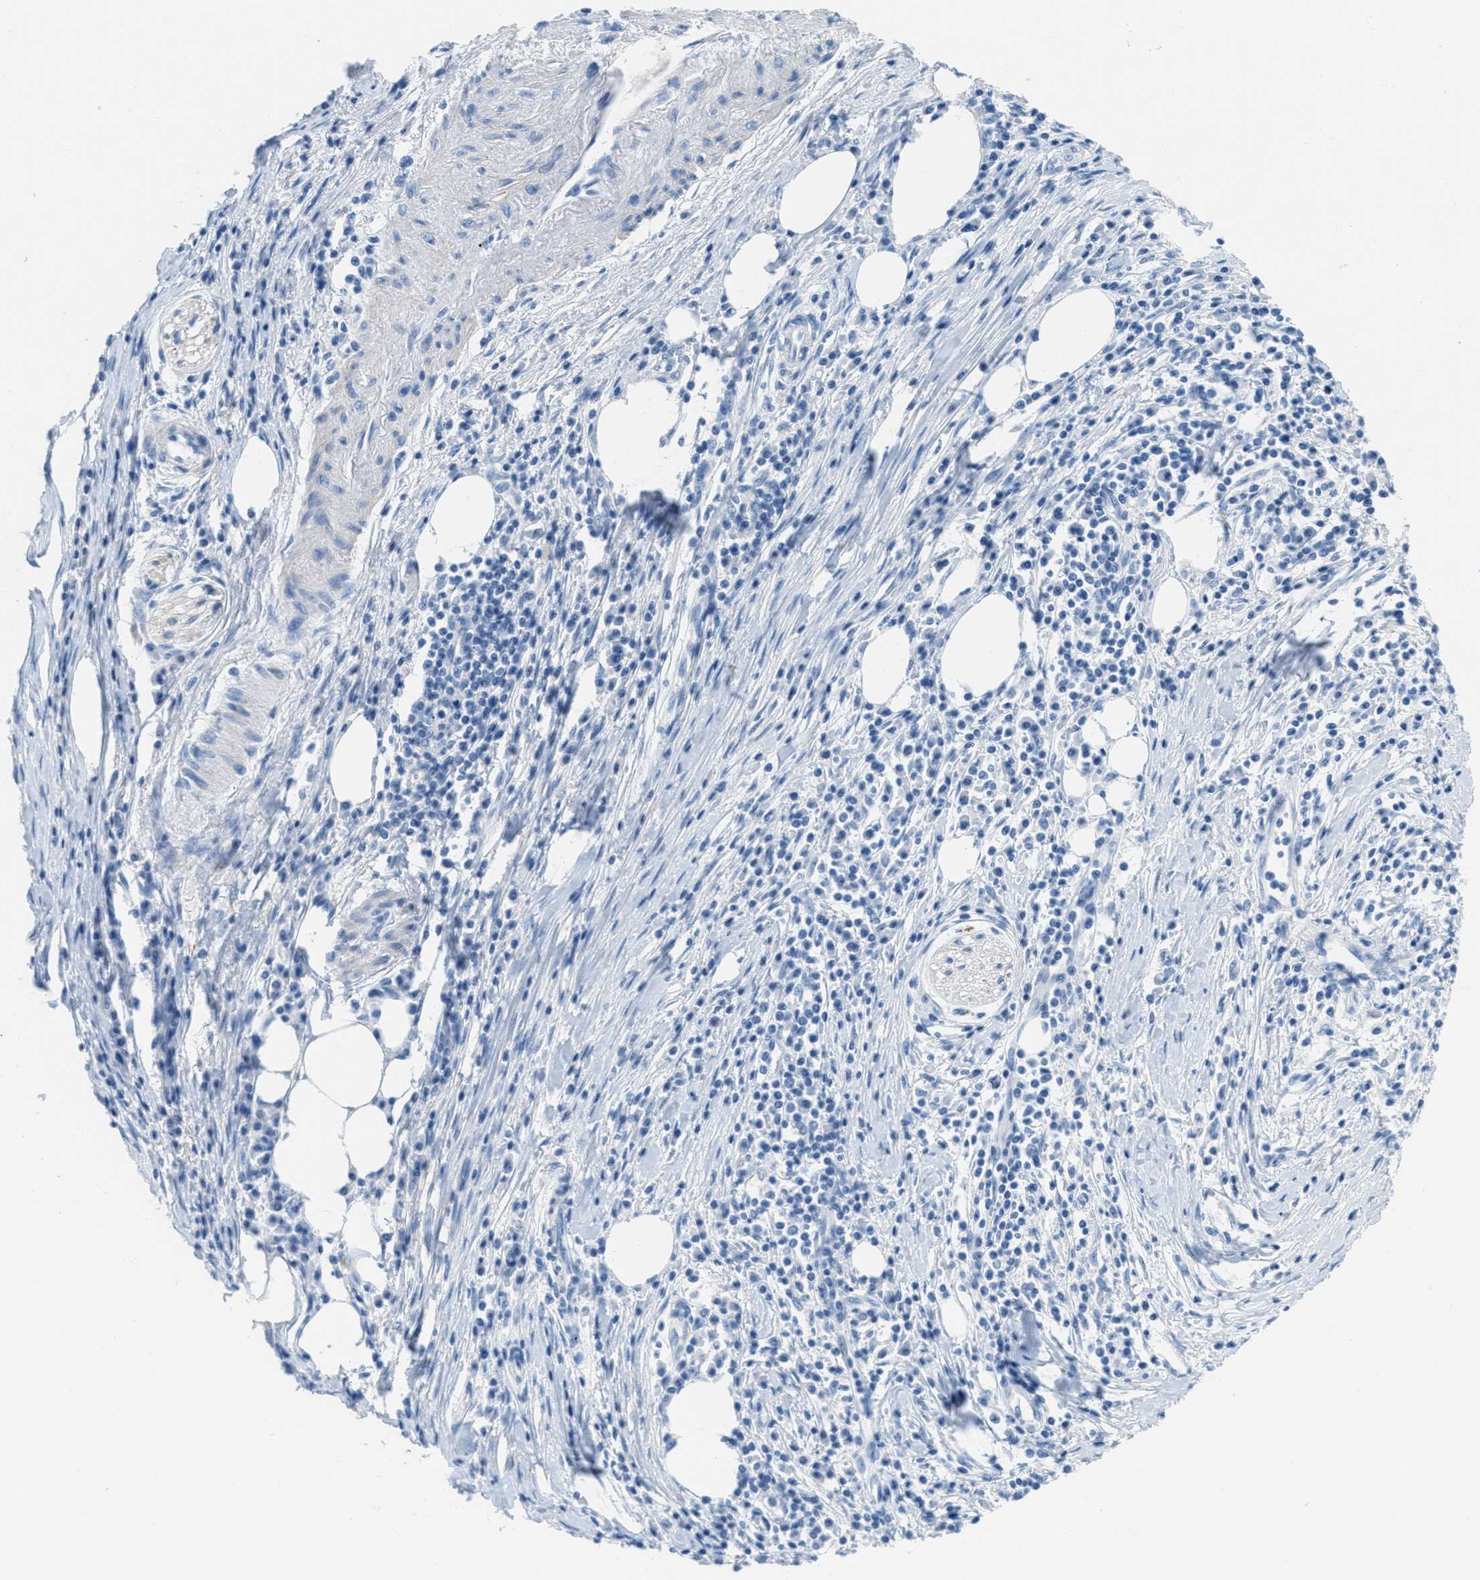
{"staining": {"intensity": "negative", "quantity": "none", "location": "none"}, "tissue": "pancreatic cancer", "cell_type": "Tumor cells", "image_type": "cancer", "snomed": [{"axis": "morphology", "description": "Adenocarcinoma, NOS"}, {"axis": "topography", "description": "Pancreas"}], "caption": "Immunohistochemistry (IHC) photomicrograph of pancreatic cancer stained for a protein (brown), which displays no expression in tumor cells. (DAB (3,3'-diaminobenzidine) immunohistochemistry with hematoxylin counter stain).", "gene": "MGARP", "patient": {"sex": "female", "age": 70}}